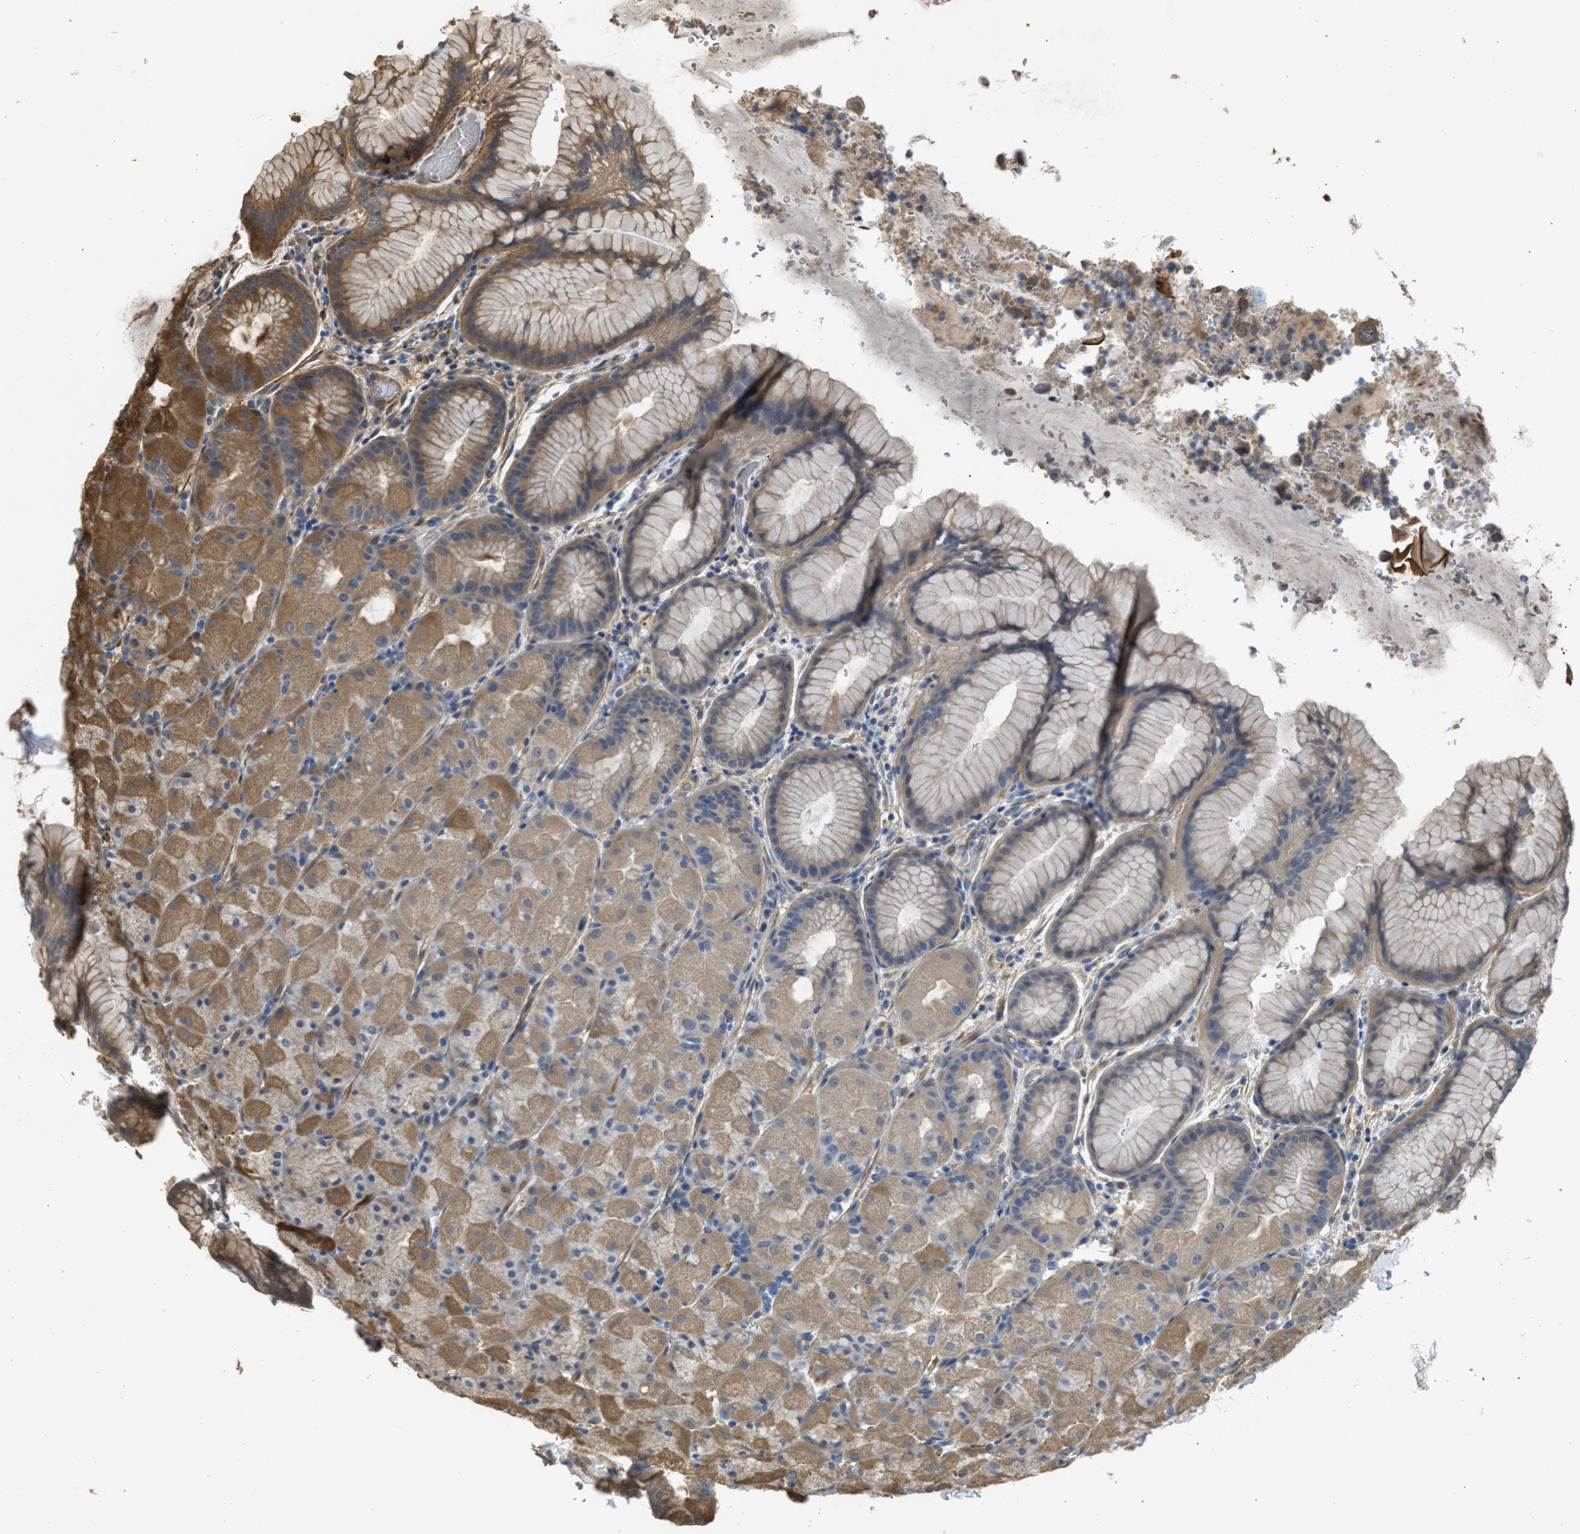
{"staining": {"intensity": "moderate", "quantity": ">75%", "location": "cytoplasmic/membranous"}, "tissue": "stomach", "cell_type": "Glandular cells", "image_type": "normal", "snomed": [{"axis": "morphology", "description": "Normal tissue, NOS"}, {"axis": "topography", "description": "Stomach, upper"}, {"axis": "topography", "description": "Stomach"}], "caption": "DAB immunohistochemical staining of normal human stomach reveals moderate cytoplasmic/membranous protein positivity in about >75% of glandular cells.", "gene": "BAG3", "patient": {"sex": "male", "age": 48}}